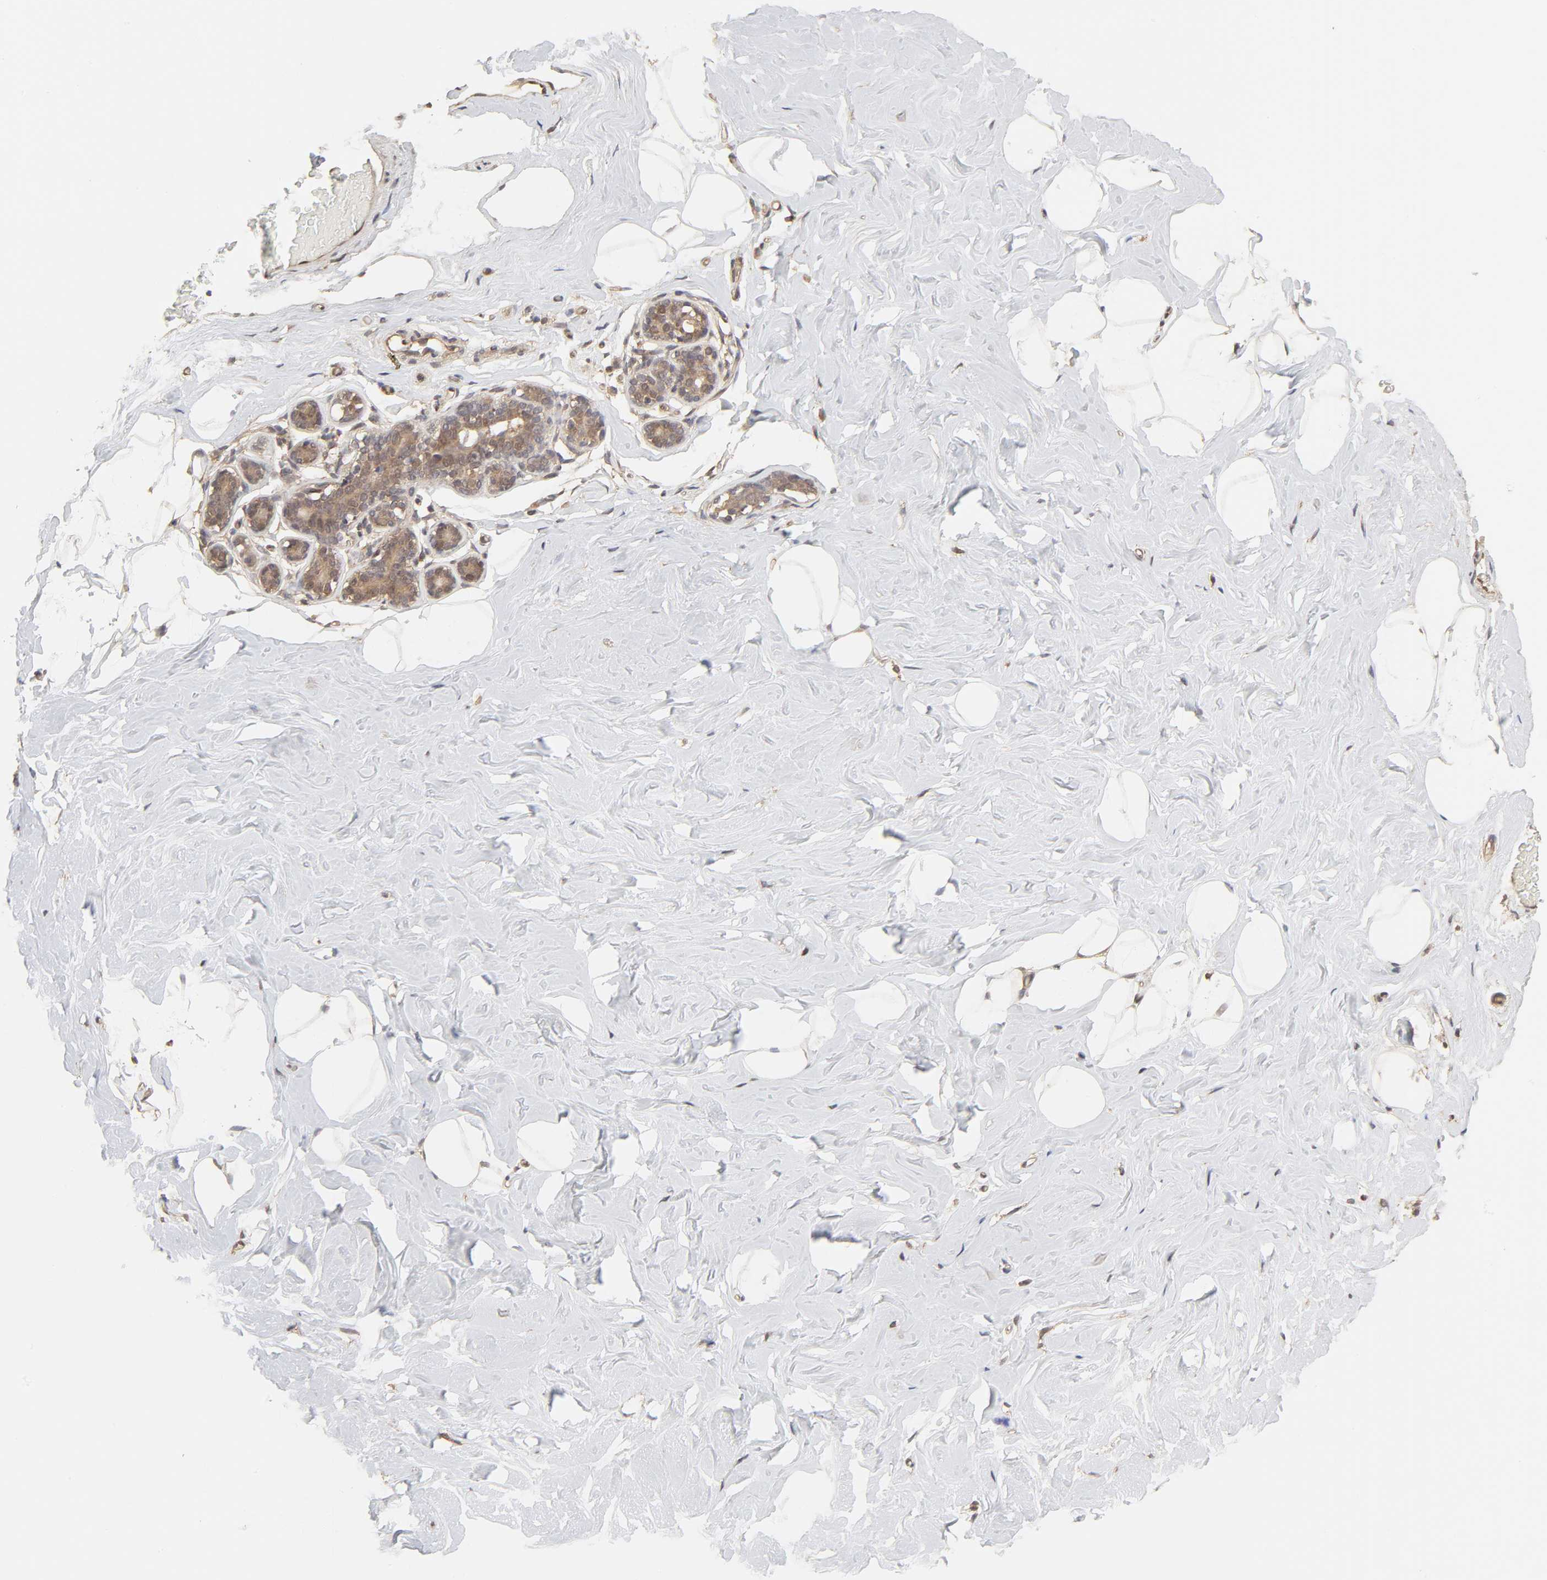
{"staining": {"intensity": "negative", "quantity": "none", "location": "none"}, "tissue": "breast", "cell_type": "Adipocytes", "image_type": "normal", "snomed": [{"axis": "morphology", "description": "Normal tissue, NOS"}, {"axis": "topography", "description": "Breast"}, {"axis": "topography", "description": "Soft tissue"}], "caption": "Protein analysis of unremarkable breast shows no significant positivity in adipocytes.", "gene": "MAPK1", "patient": {"sex": "female", "age": 75}}